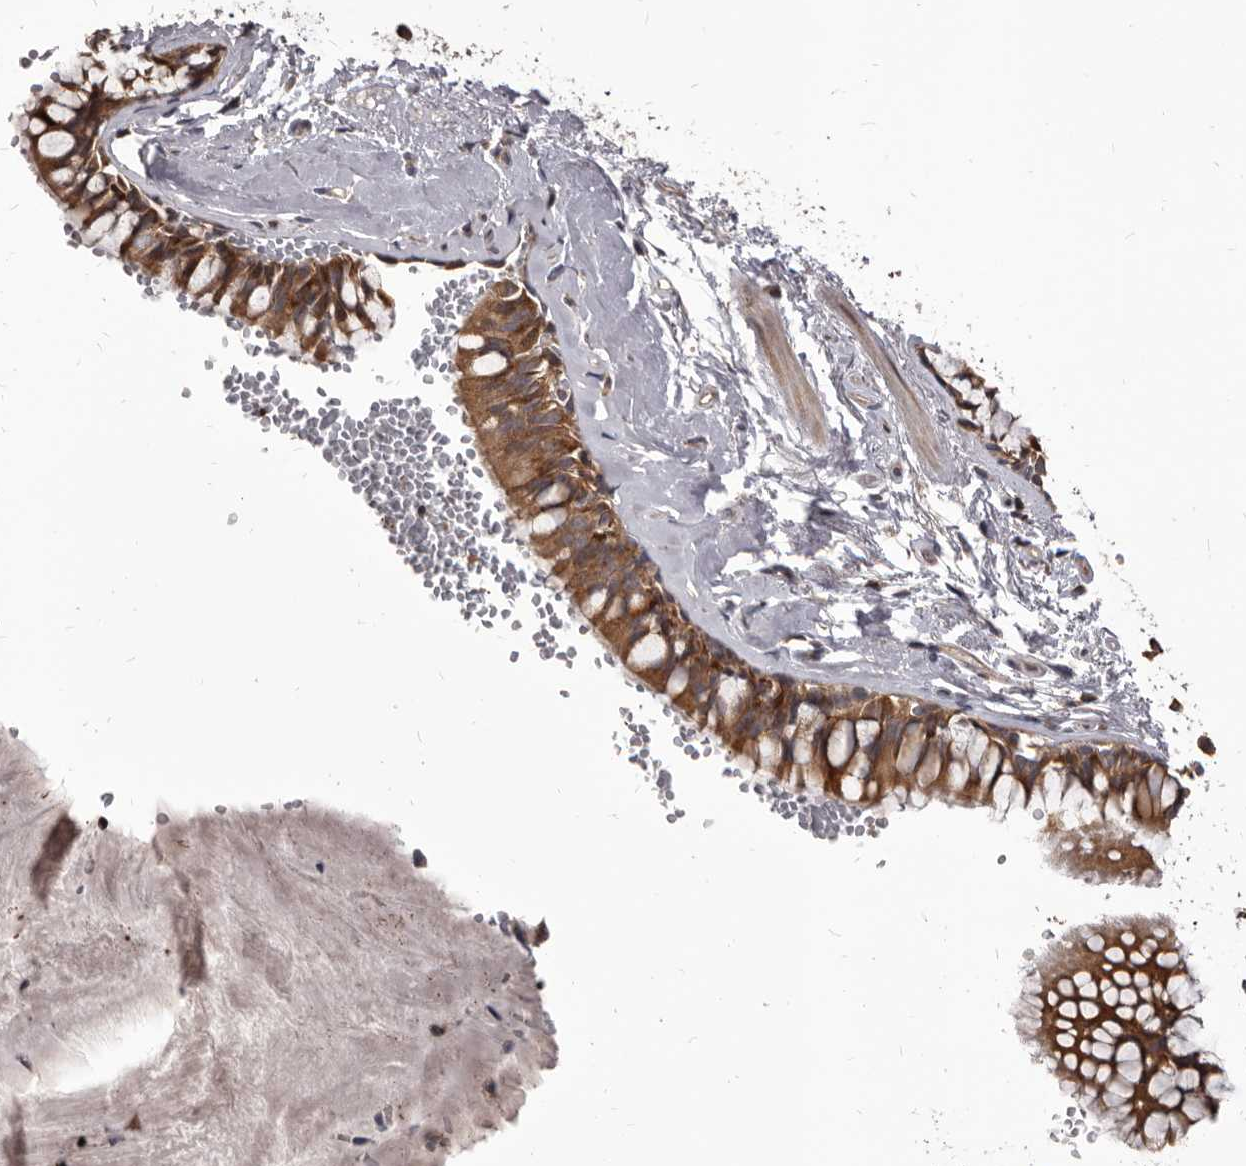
{"staining": {"intensity": "strong", "quantity": ">75%", "location": "cytoplasmic/membranous"}, "tissue": "bronchus", "cell_type": "Respiratory epithelial cells", "image_type": "normal", "snomed": [{"axis": "morphology", "description": "Normal tissue, NOS"}, {"axis": "topography", "description": "Cartilage tissue"}, {"axis": "topography", "description": "Bronchus"}], "caption": "IHC image of unremarkable bronchus stained for a protein (brown), which shows high levels of strong cytoplasmic/membranous staining in about >75% of respiratory epithelial cells.", "gene": "MAP3K14", "patient": {"sex": "female", "age": 73}}